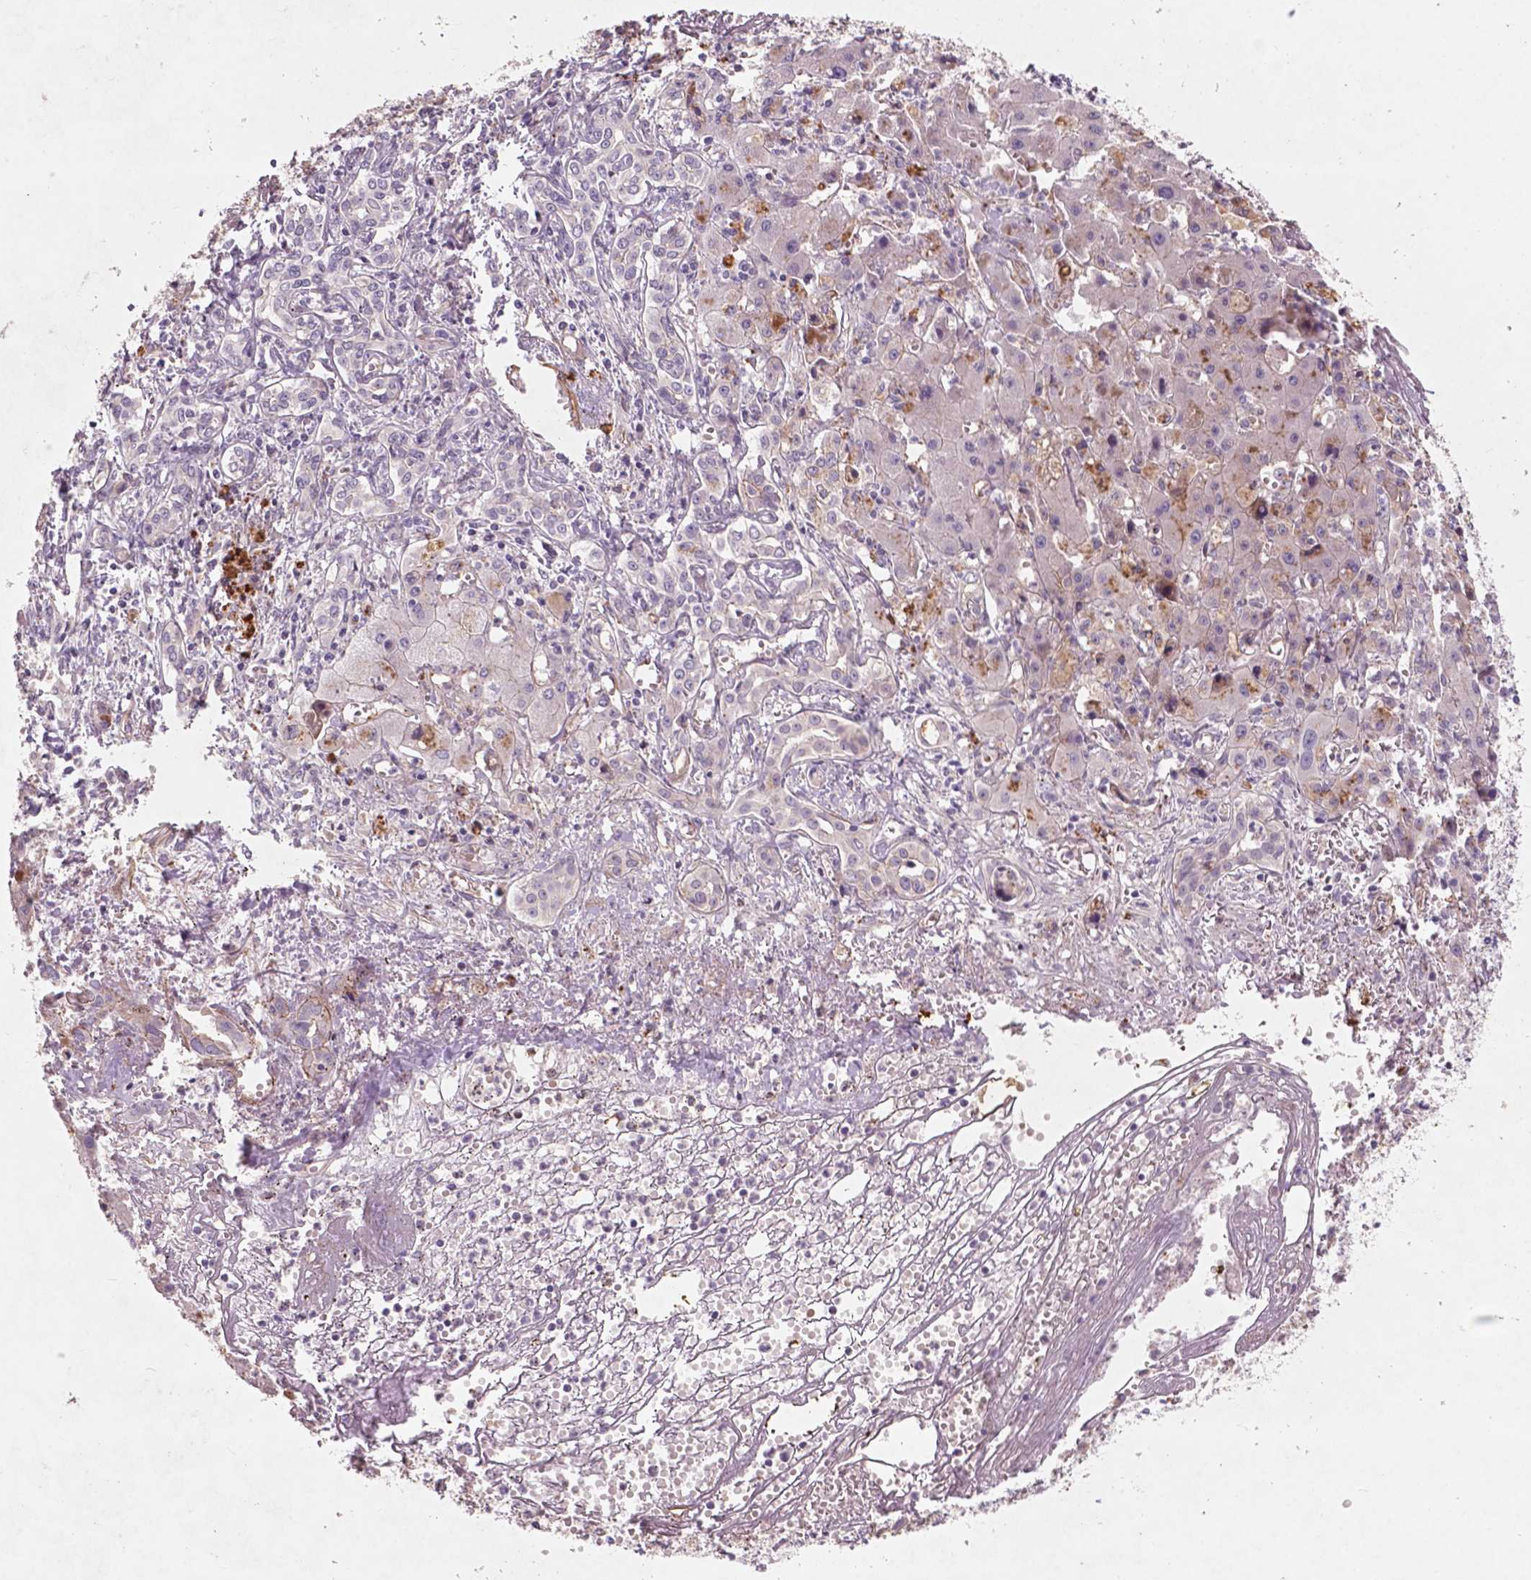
{"staining": {"intensity": "negative", "quantity": "none", "location": "none"}, "tissue": "liver cancer", "cell_type": "Tumor cells", "image_type": "cancer", "snomed": [{"axis": "morphology", "description": "Cholangiocarcinoma"}, {"axis": "topography", "description": "Liver"}], "caption": "DAB (3,3'-diaminobenzidine) immunohistochemical staining of human liver cancer exhibits no significant positivity in tumor cells.", "gene": "RFPL4B", "patient": {"sex": "female", "age": 64}}